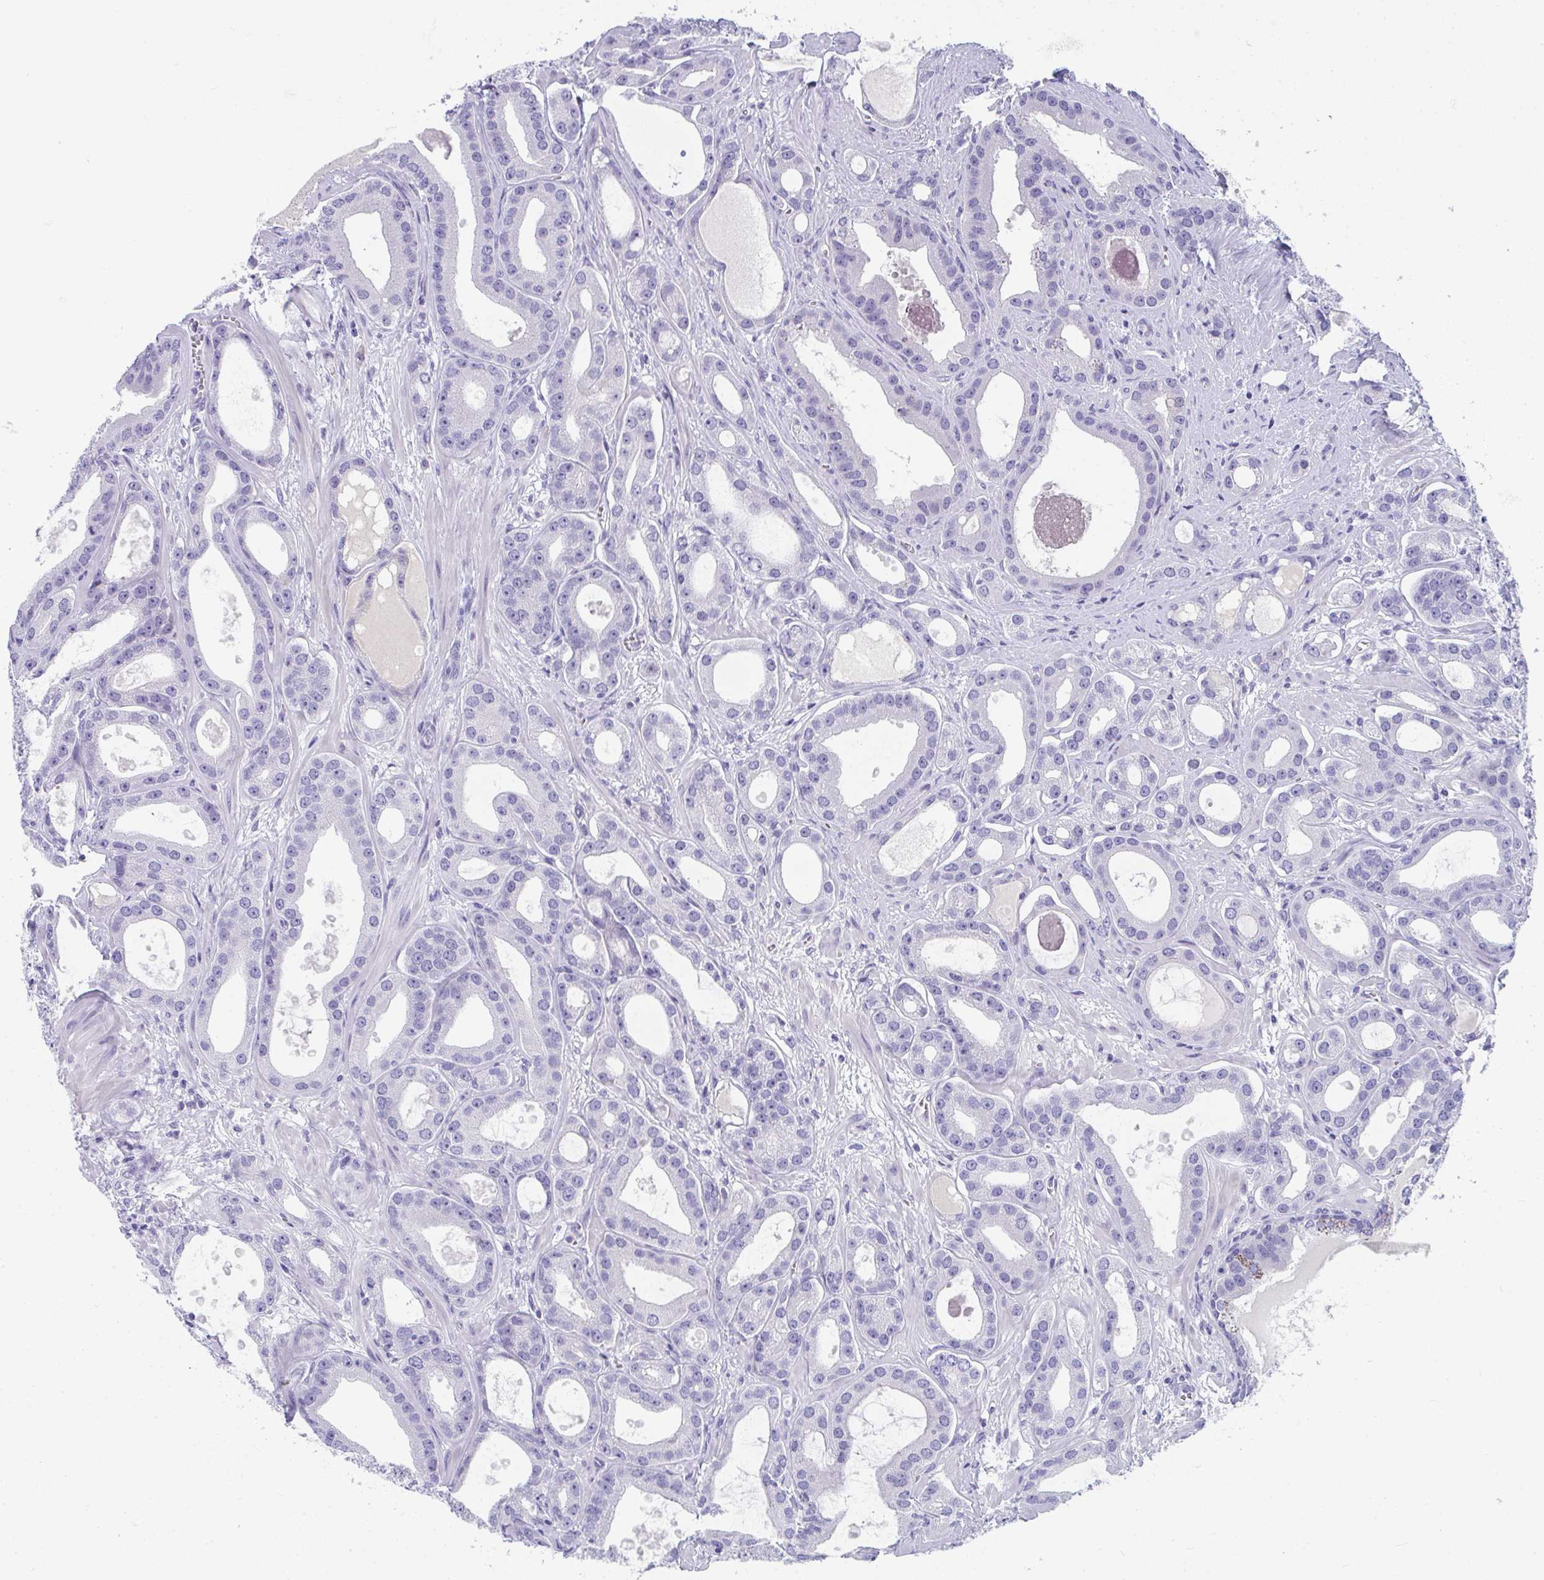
{"staining": {"intensity": "moderate", "quantity": "<25%", "location": "cytoplasmic/membranous"}, "tissue": "prostate cancer", "cell_type": "Tumor cells", "image_type": "cancer", "snomed": [{"axis": "morphology", "description": "Adenocarcinoma, High grade"}, {"axis": "topography", "description": "Prostate"}], "caption": "A photomicrograph showing moderate cytoplasmic/membranous expression in approximately <25% of tumor cells in prostate high-grade adenocarcinoma, as visualized by brown immunohistochemical staining.", "gene": "TTC30B", "patient": {"sex": "male", "age": 65}}